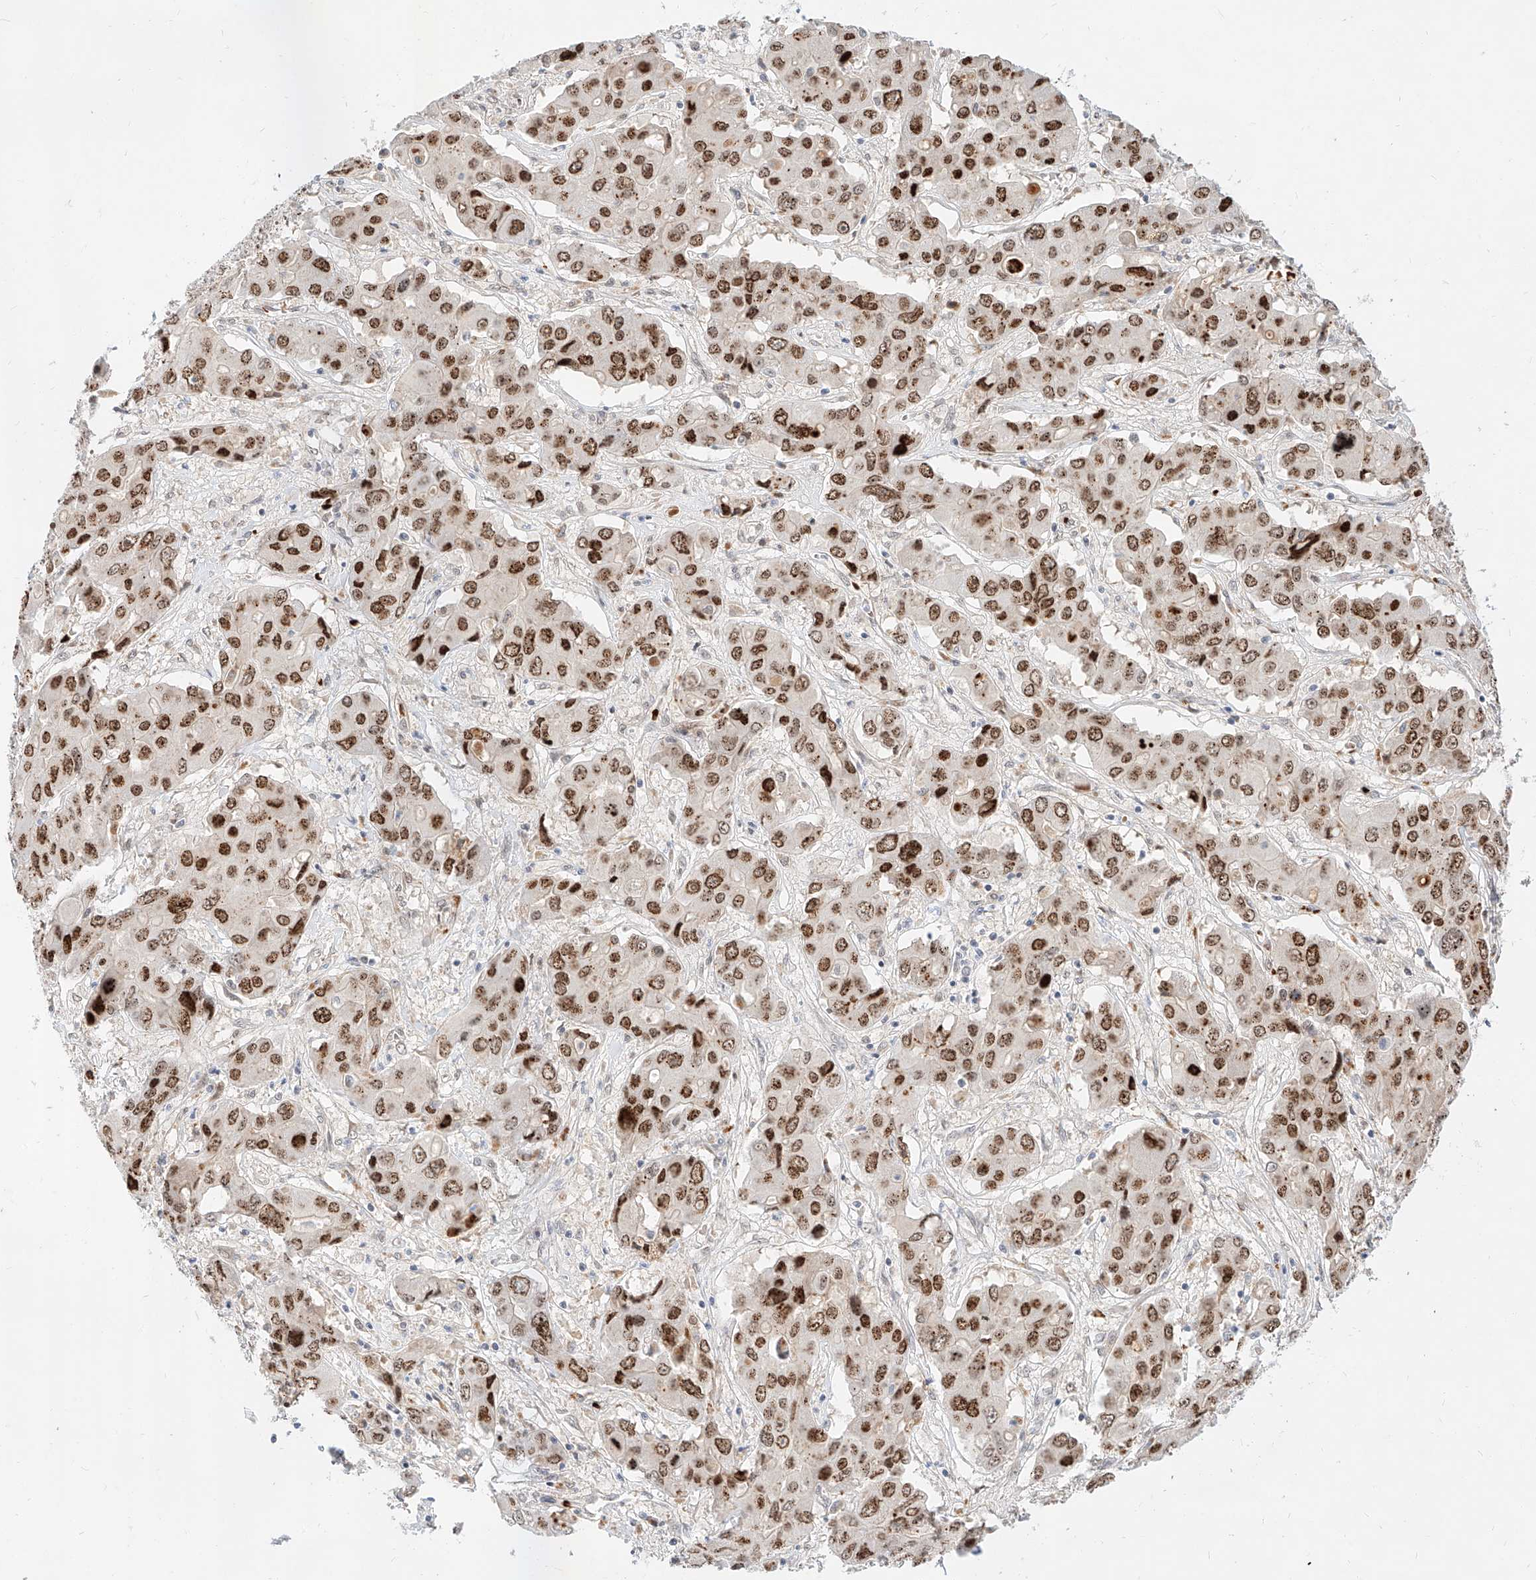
{"staining": {"intensity": "strong", "quantity": ">75%", "location": "nuclear"}, "tissue": "liver cancer", "cell_type": "Tumor cells", "image_type": "cancer", "snomed": [{"axis": "morphology", "description": "Cholangiocarcinoma"}, {"axis": "topography", "description": "Liver"}], "caption": "About >75% of tumor cells in human cholangiocarcinoma (liver) display strong nuclear protein staining as visualized by brown immunohistochemical staining.", "gene": "CBX8", "patient": {"sex": "male", "age": 67}}